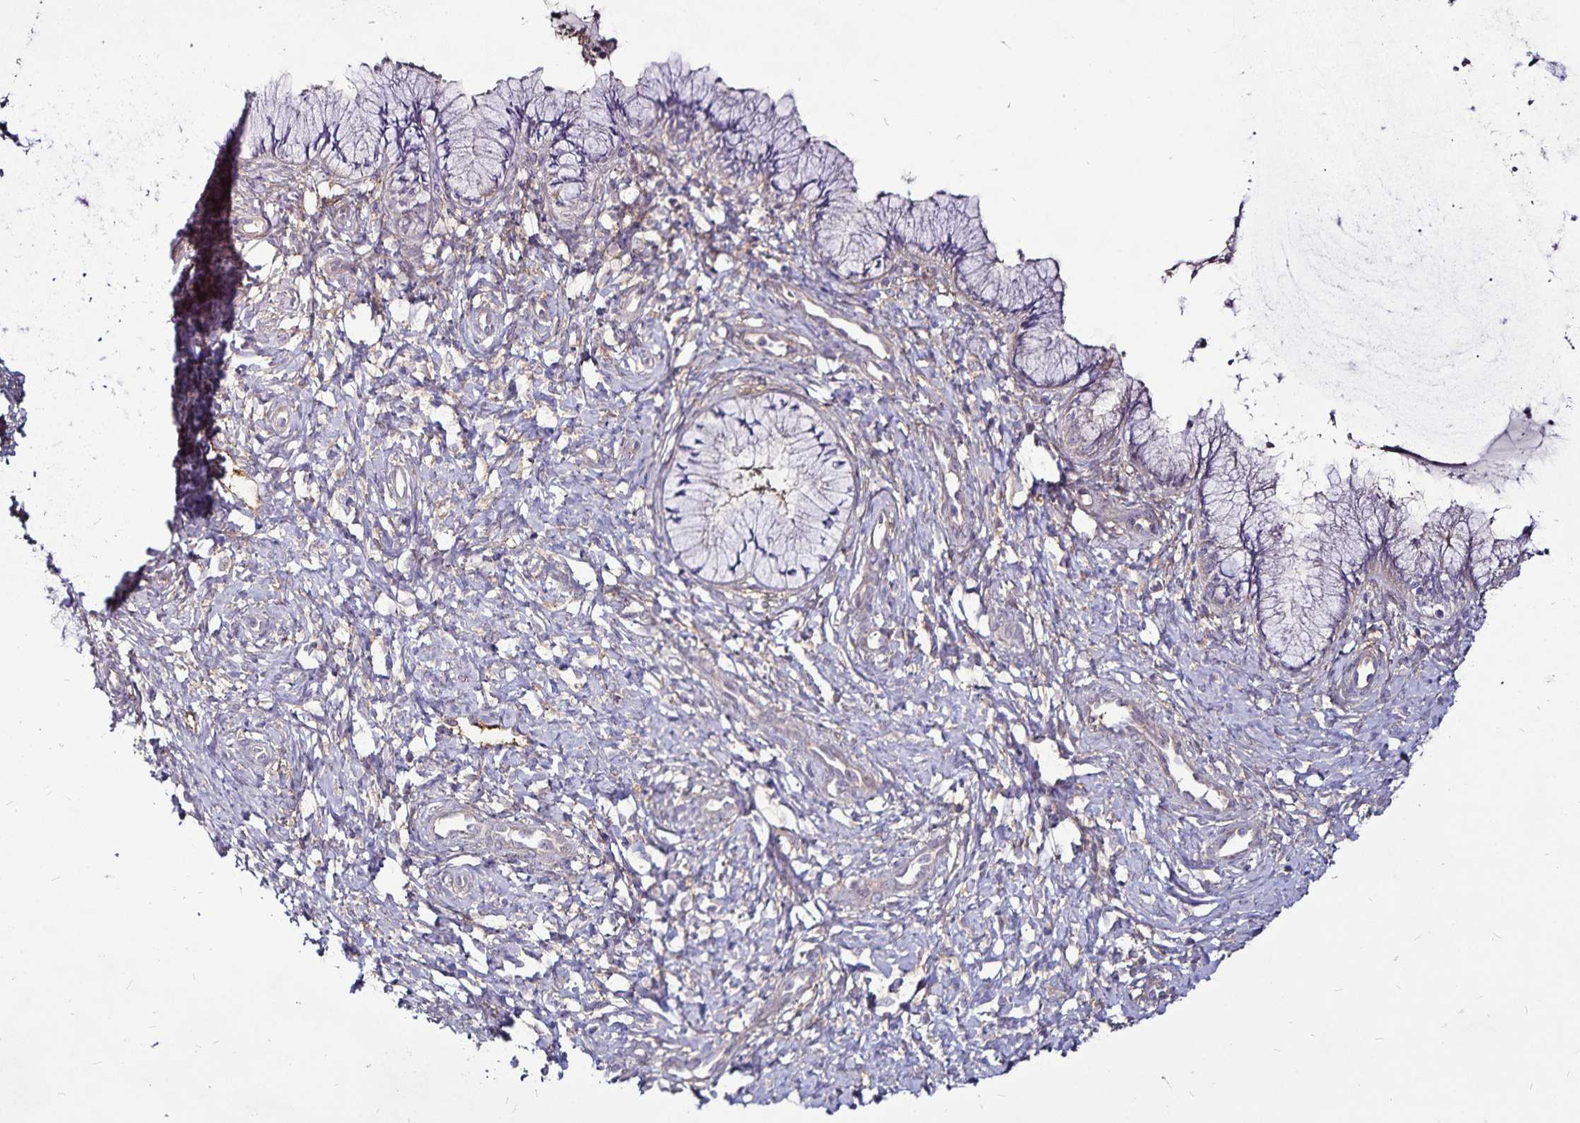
{"staining": {"intensity": "negative", "quantity": "none", "location": "none"}, "tissue": "cervix", "cell_type": "Glandular cells", "image_type": "normal", "snomed": [{"axis": "morphology", "description": "Normal tissue, NOS"}, {"axis": "topography", "description": "Cervix"}], "caption": "Immunohistochemistry of normal cervix demonstrates no positivity in glandular cells.", "gene": "GNG12", "patient": {"sex": "female", "age": 37}}